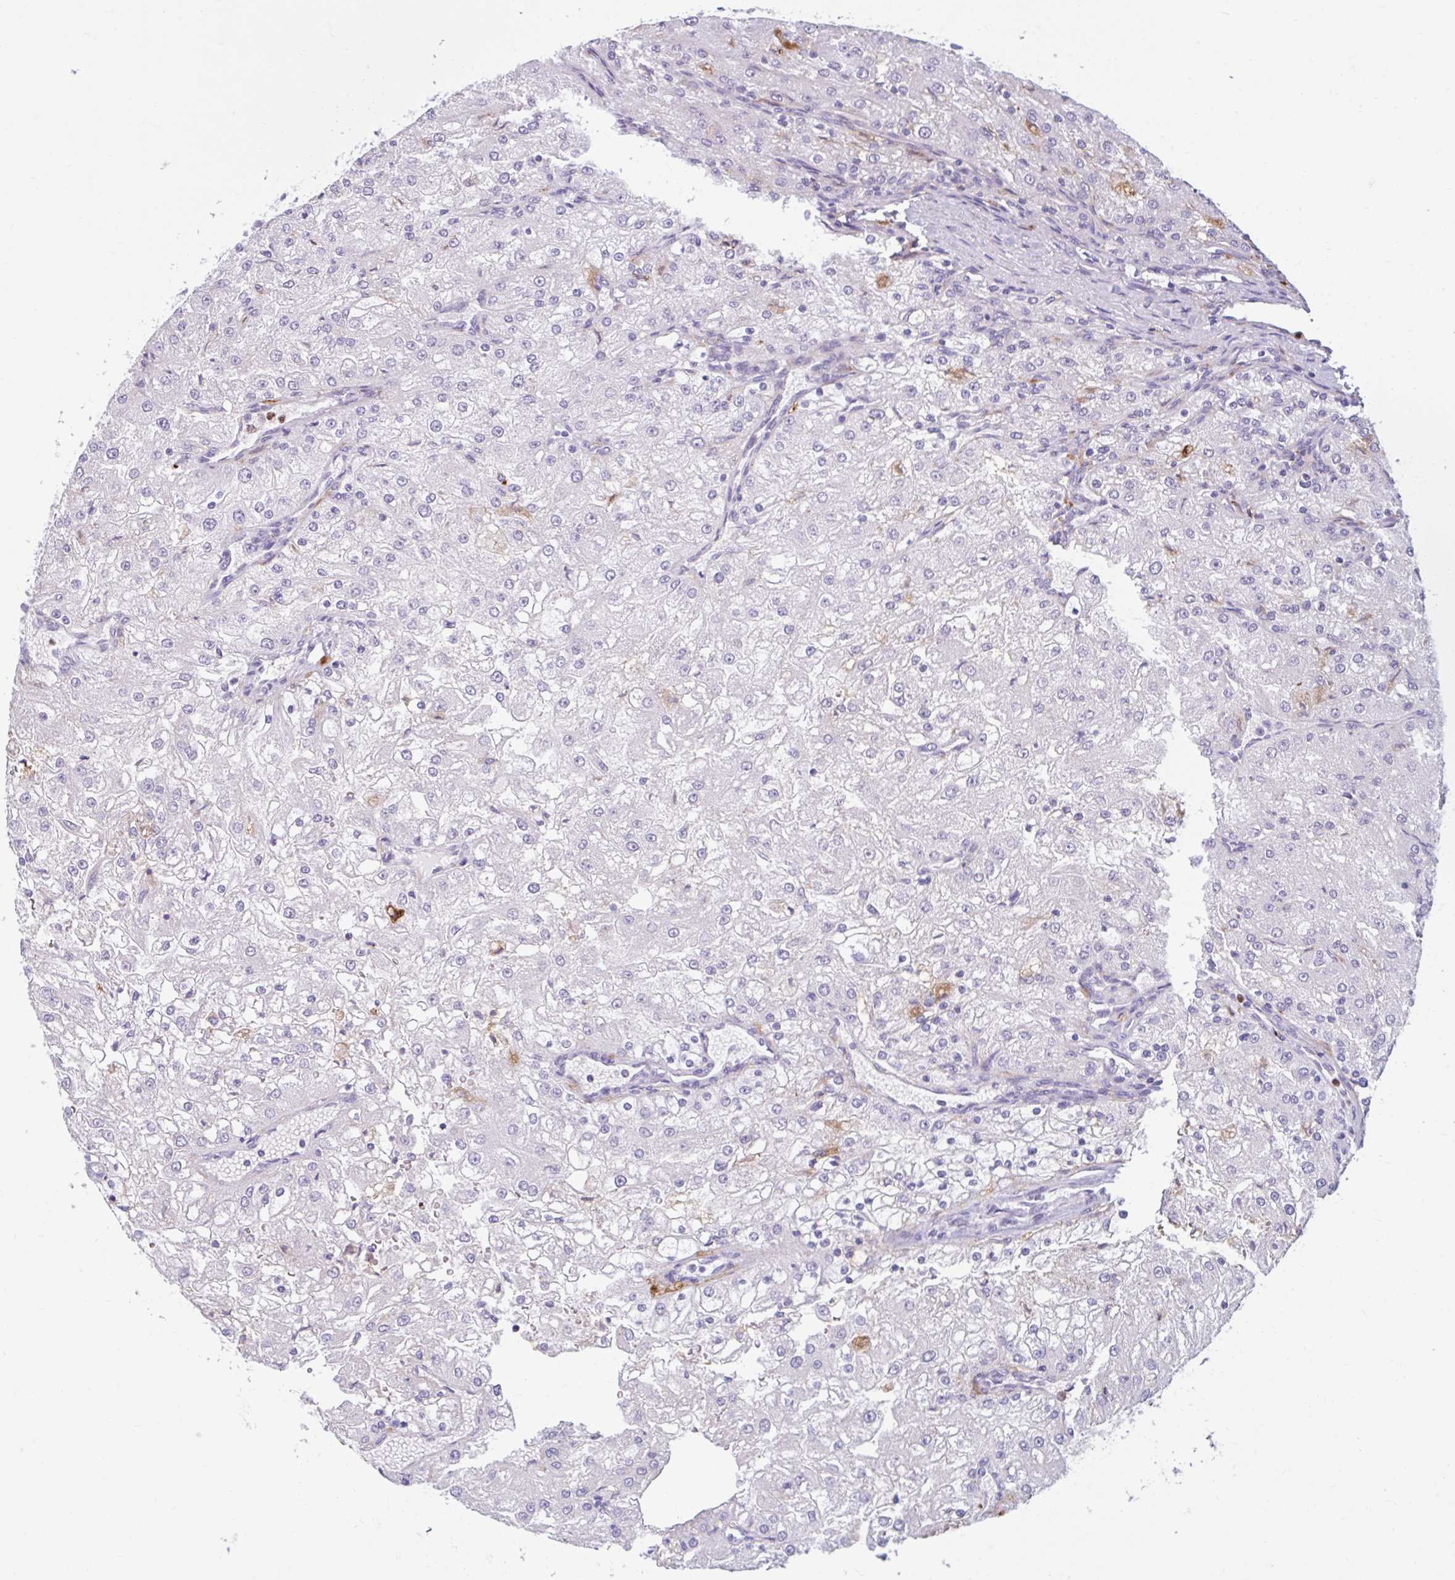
{"staining": {"intensity": "negative", "quantity": "none", "location": "none"}, "tissue": "renal cancer", "cell_type": "Tumor cells", "image_type": "cancer", "snomed": [{"axis": "morphology", "description": "Adenocarcinoma, NOS"}, {"axis": "topography", "description": "Kidney"}], "caption": "A photomicrograph of human renal cancer (adenocarcinoma) is negative for staining in tumor cells.", "gene": "CEP120", "patient": {"sex": "female", "age": 74}}